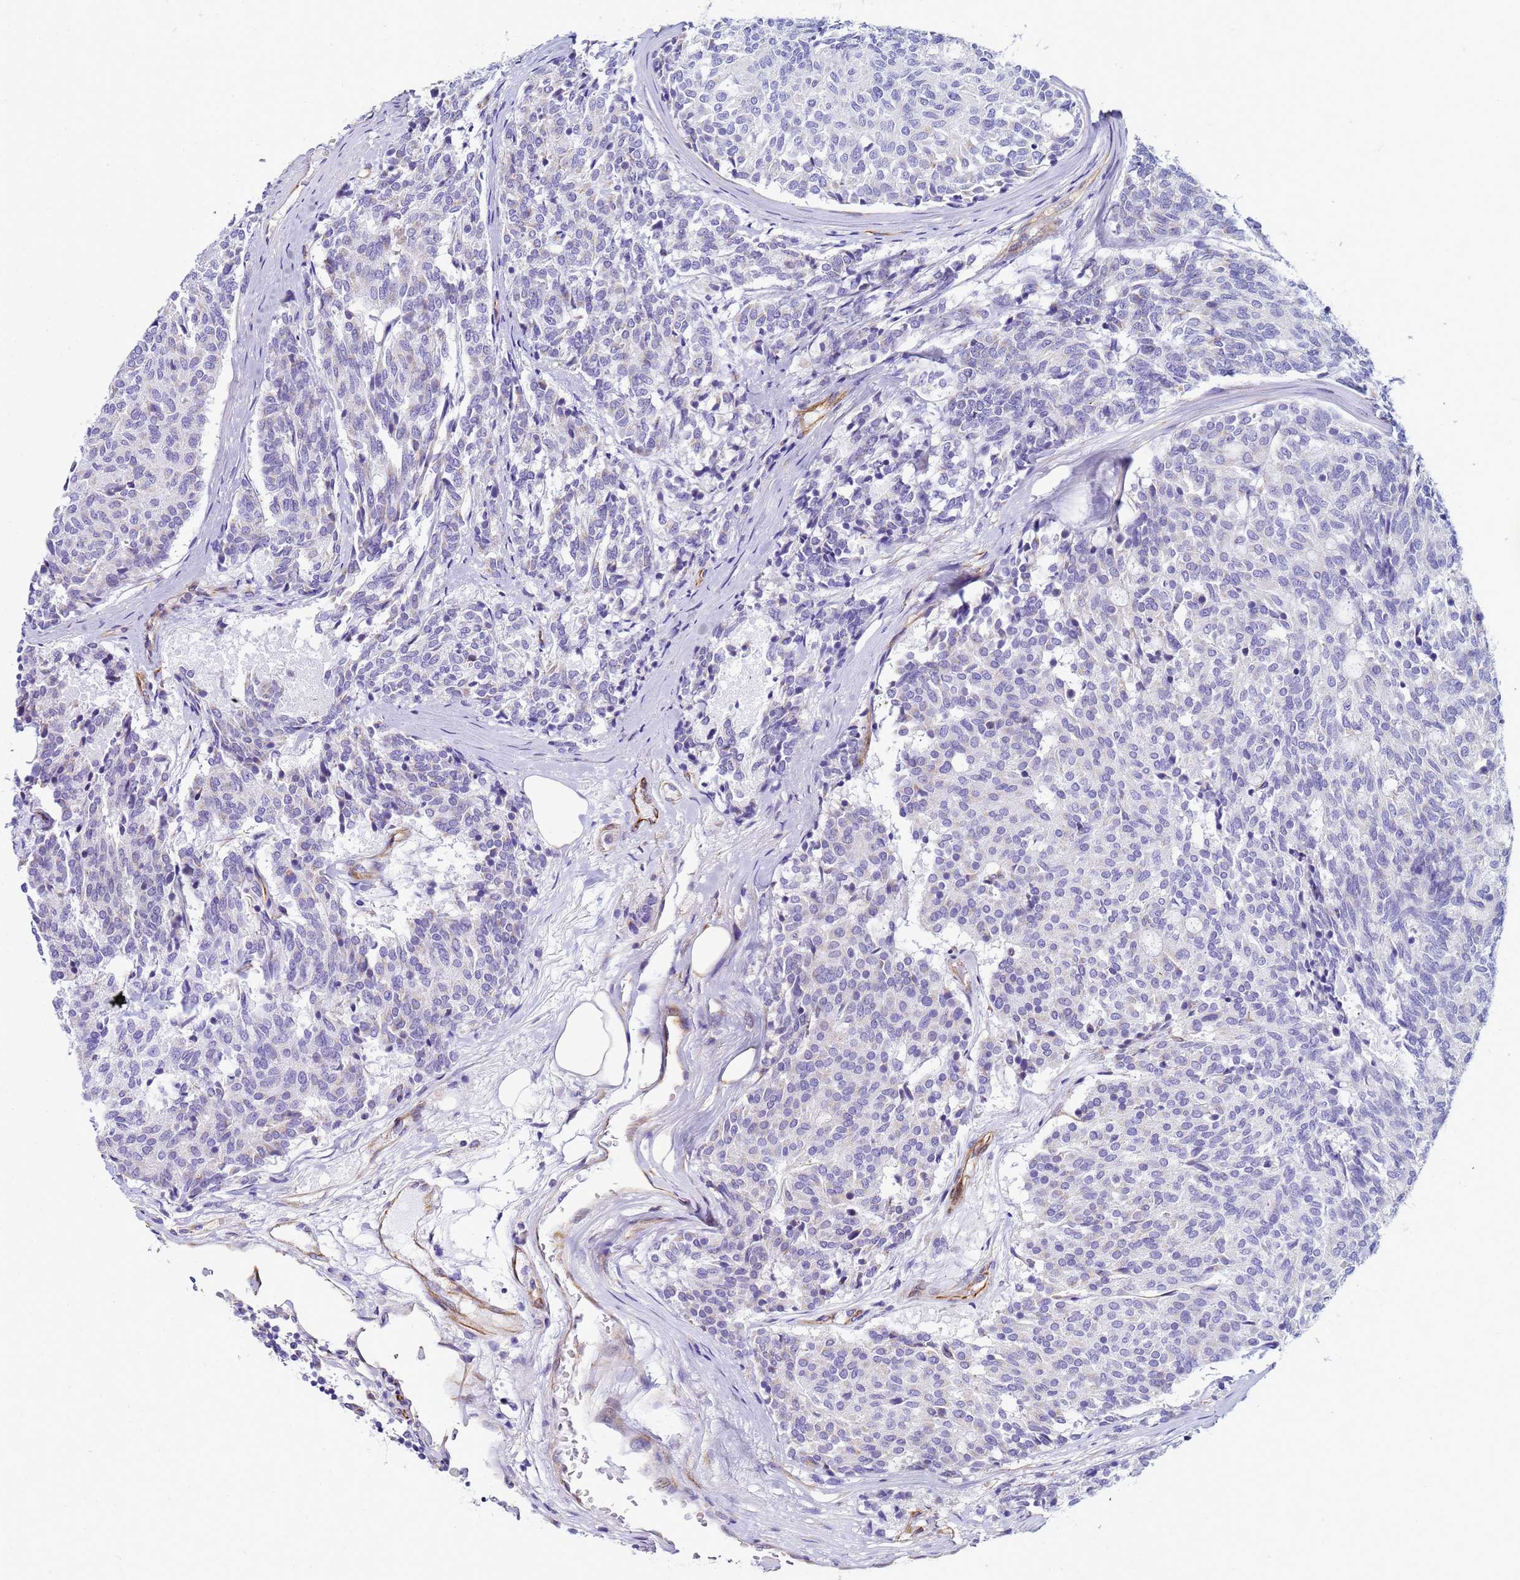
{"staining": {"intensity": "negative", "quantity": "none", "location": "none"}, "tissue": "carcinoid", "cell_type": "Tumor cells", "image_type": "cancer", "snomed": [{"axis": "morphology", "description": "Carcinoid, malignant, NOS"}, {"axis": "topography", "description": "Pancreas"}], "caption": "The IHC photomicrograph has no significant staining in tumor cells of malignant carcinoid tissue. (Stains: DAB (3,3'-diaminobenzidine) immunohistochemistry with hematoxylin counter stain, Microscopy: brightfield microscopy at high magnification).", "gene": "UBXN2B", "patient": {"sex": "female", "age": 54}}